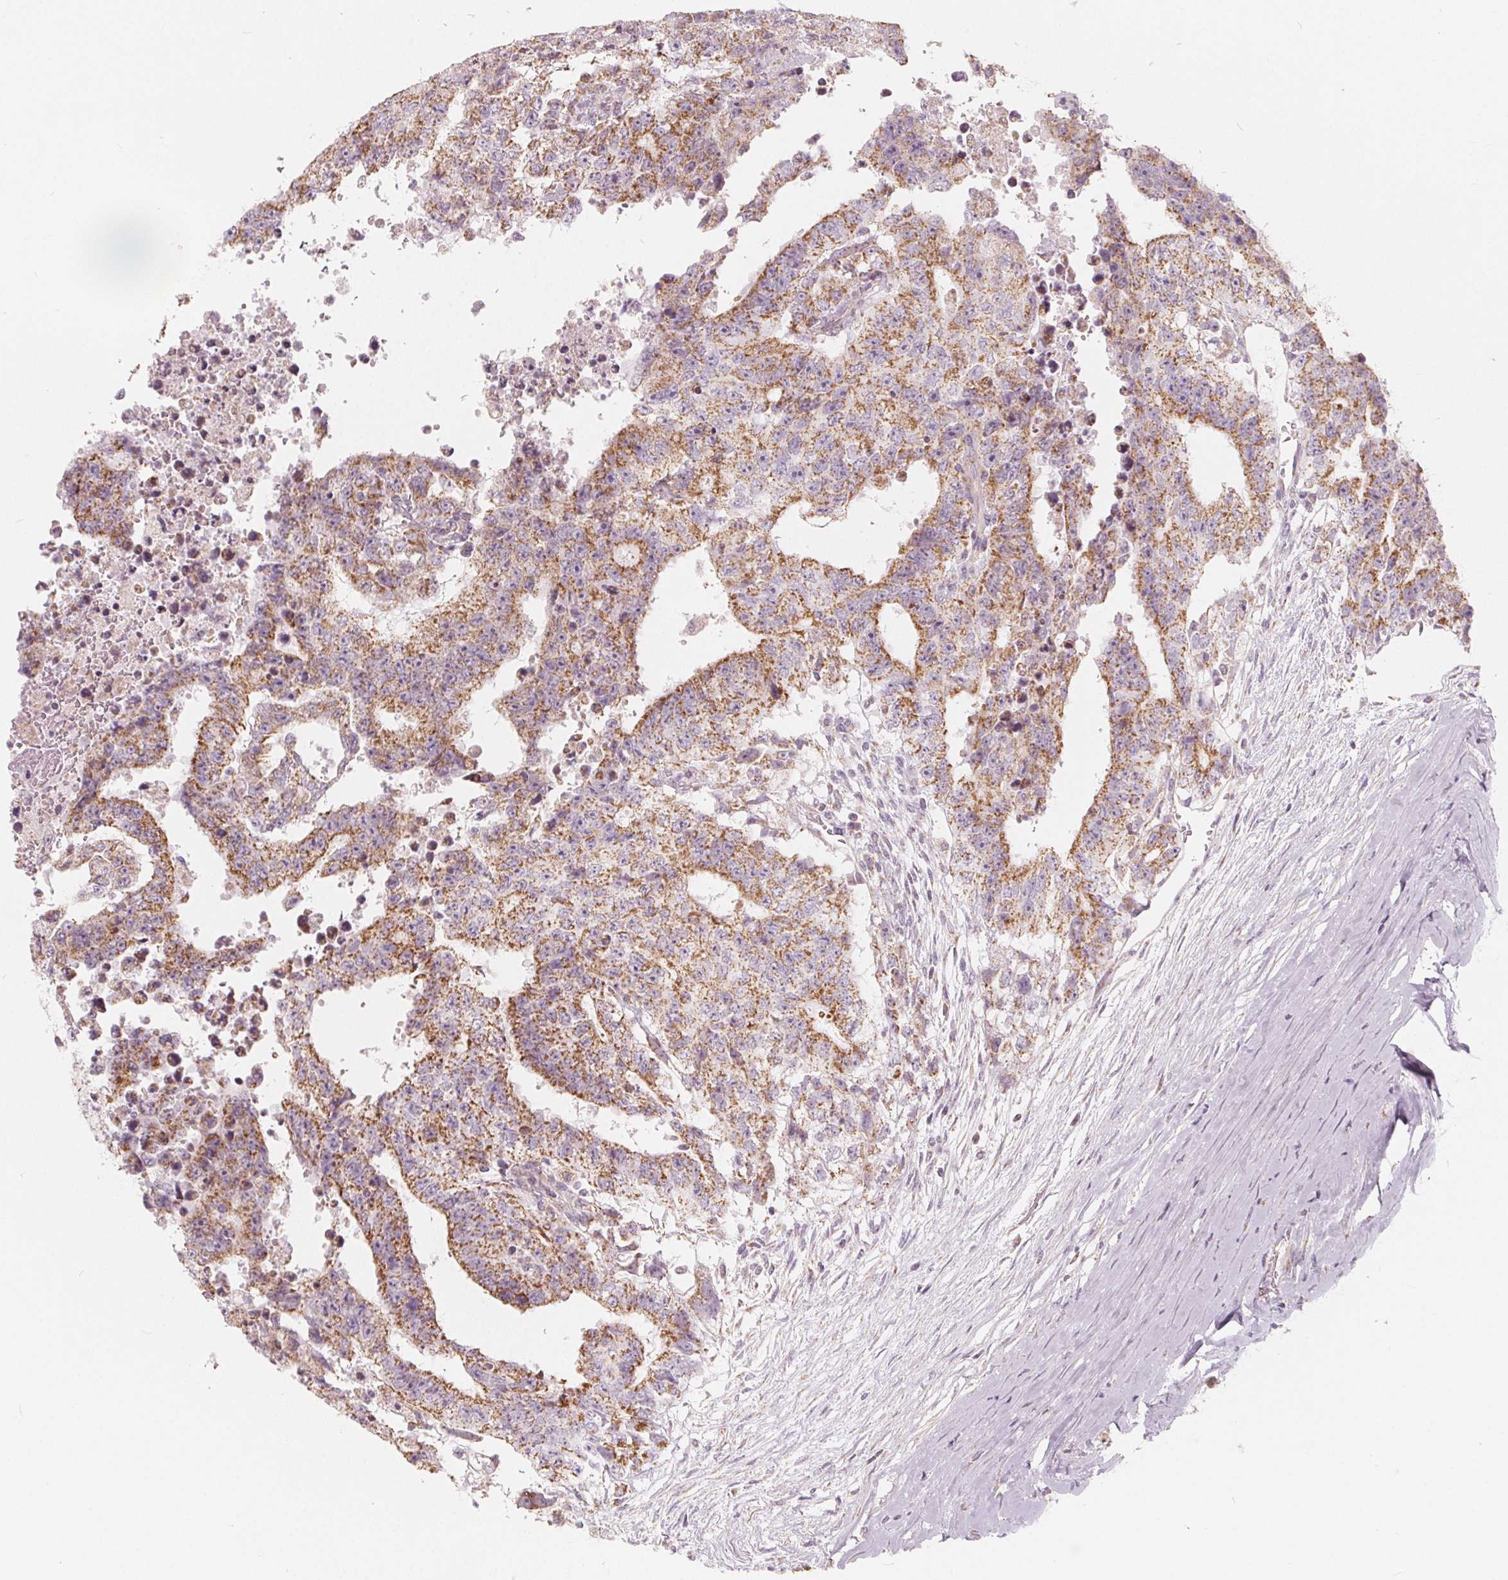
{"staining": {"intensity": "moderate", "quantity": ">75%", "location": "cytoplasmic/membranous"}, "tissue": "testis cancer", "cell_type": "Tumor cells", "image_type": "cancer", "snomed": [{"axis": "morphology", "description": "Carcinoma, Embryonal, NOS"}, {"axis": "topography", "description": "Testis"}], "caption": "Embryonal carcinoma (testis) stained with IHC displays moderate cytoplasmic/membranous staining in approximately >75% of tumor cells.", "gene": "NUP210L", "patient": {"sex": "male", "age": 24}}